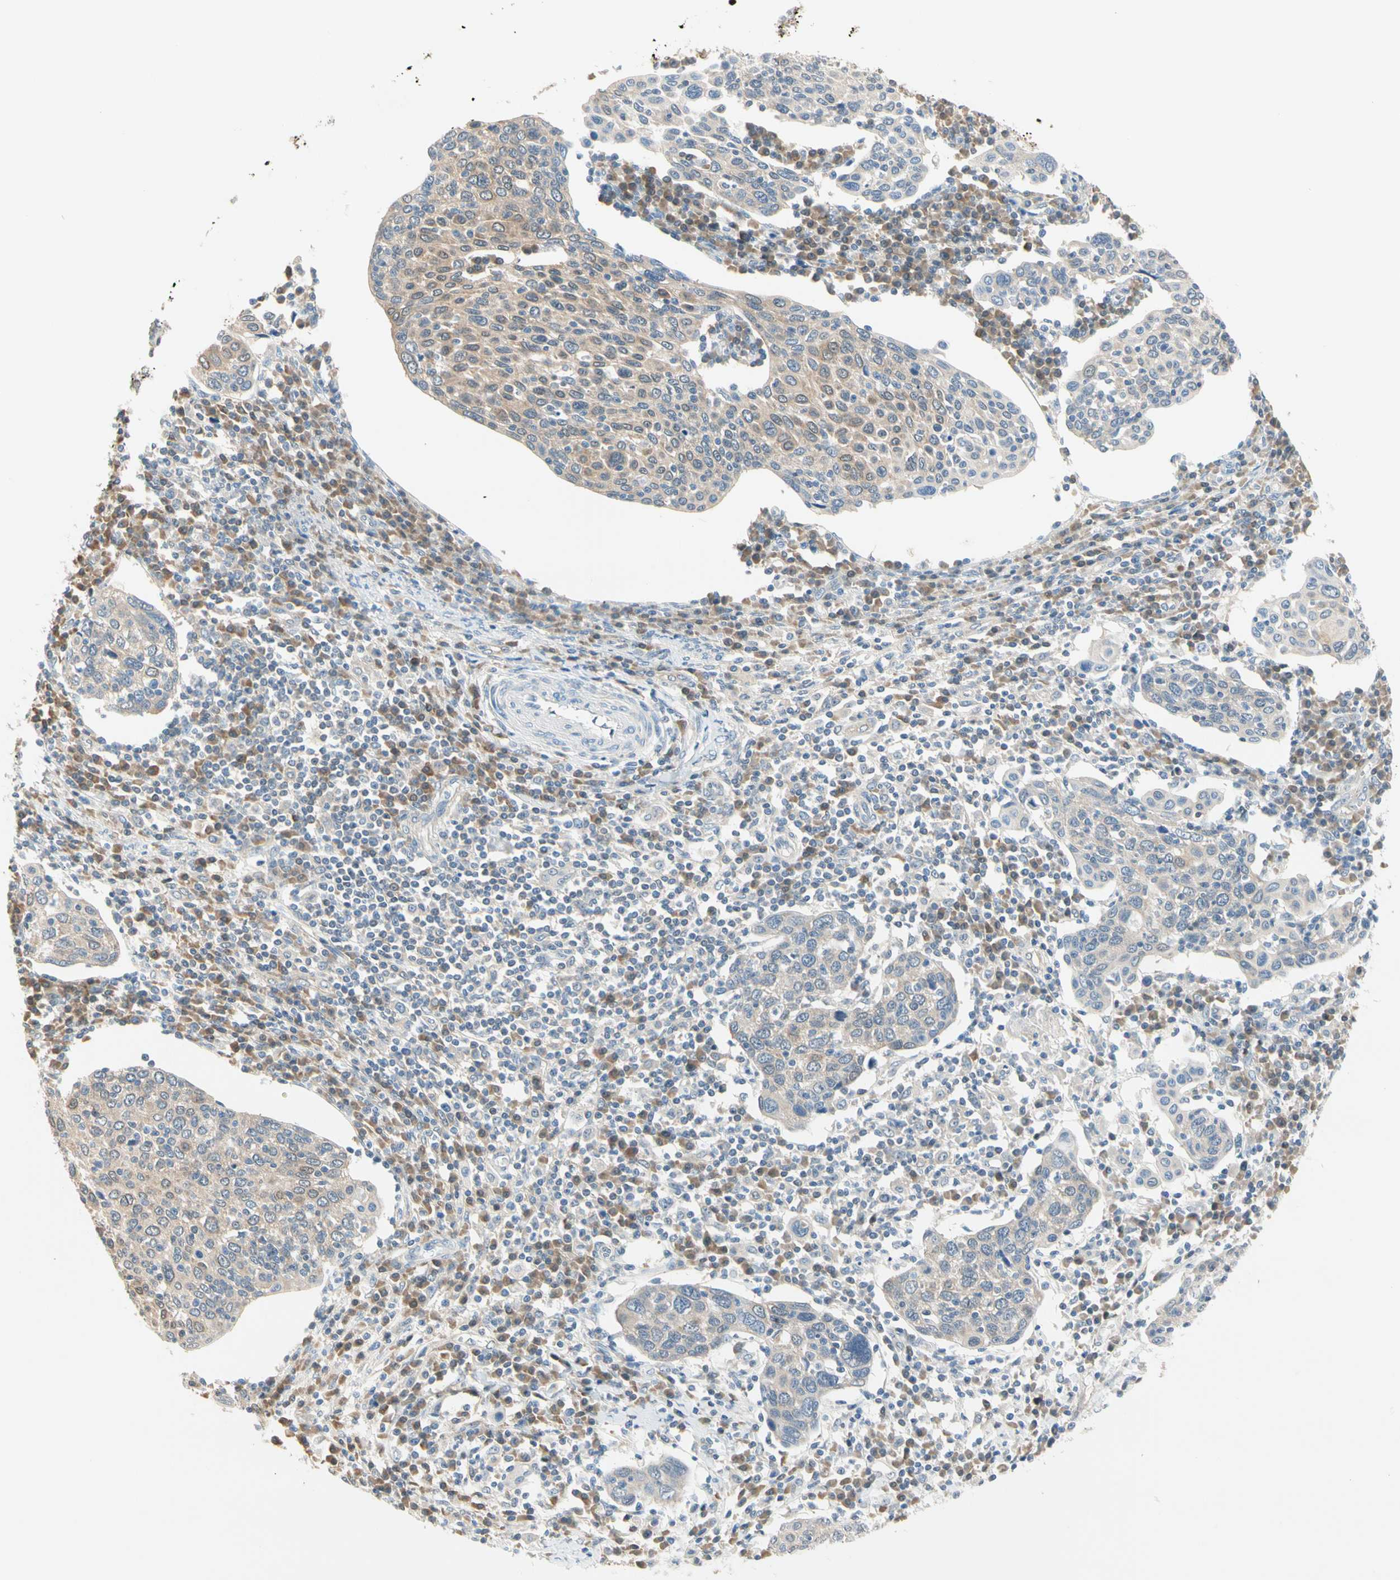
{"staining": {"intensity": "weak", "quantity": ">75%", "location": "cytoplasmic/membranous"}, "tissue": "cervical cancer", "cell_type": "Tumor cells", "image_type": "cancer", "snomed": [{"axis": "morphology", "description": "Squamous cell carcinoma, NOS"}, {"axis": "topography", "description": "Cervix"}], "caption": "Protein staining of cervical cancer (squamous cell carcinoma) tissue exhibits weak cytoplasmic/membranous positivity in about >75% of tumor cells. Using DAB (3,3'-diaminobenzidine) (brown) and hematoxylin (blue) stains, captured at high magnification using brightfield microscopy.", "gene": "MPI", "patient": {"sex": "female", "age": 40}}